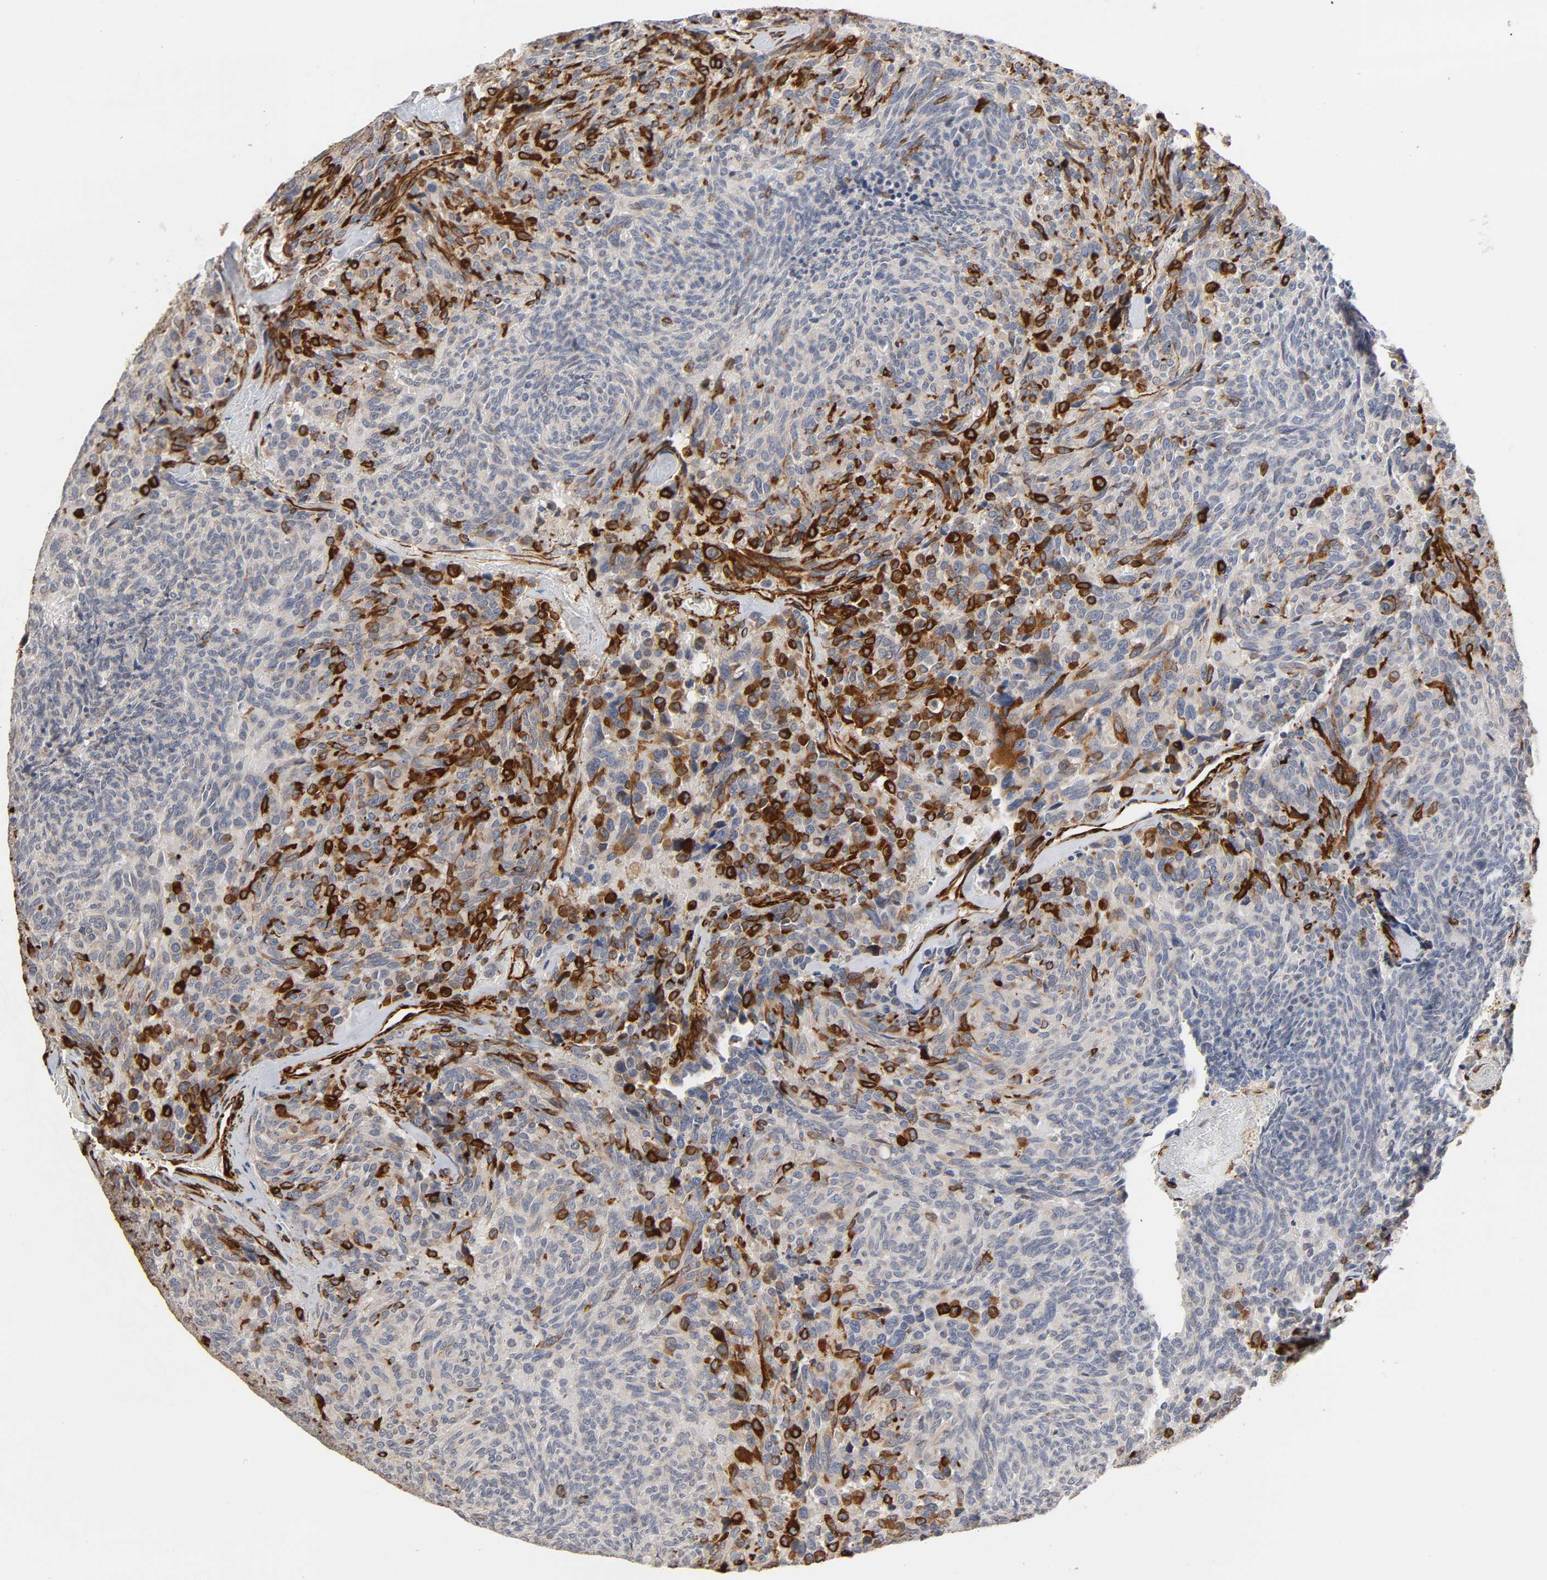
{"staining": {"intensity": "strong", "quantity": "25%-75%", "location": "cytoplasmic/membranous"}, "tissue": "carcinoid", "cell_type": "Tumor cells", "image_type": "cancer", "snomed": [{"axis": "morphology", "description": "Carcinoid, malignant, NOS"}, {"axis": "topography", "description": "Pancreas"}], "caption": "Immunohistochemistry (IHC) image of carcinoid stained for a protein (brown), which shows high levels of strong cytoplasmic/membranous positivity in approximately 25%-75% of tumor cells.", "gene": "FAM118A", "patient": {"sex": "female", "age": 54}}